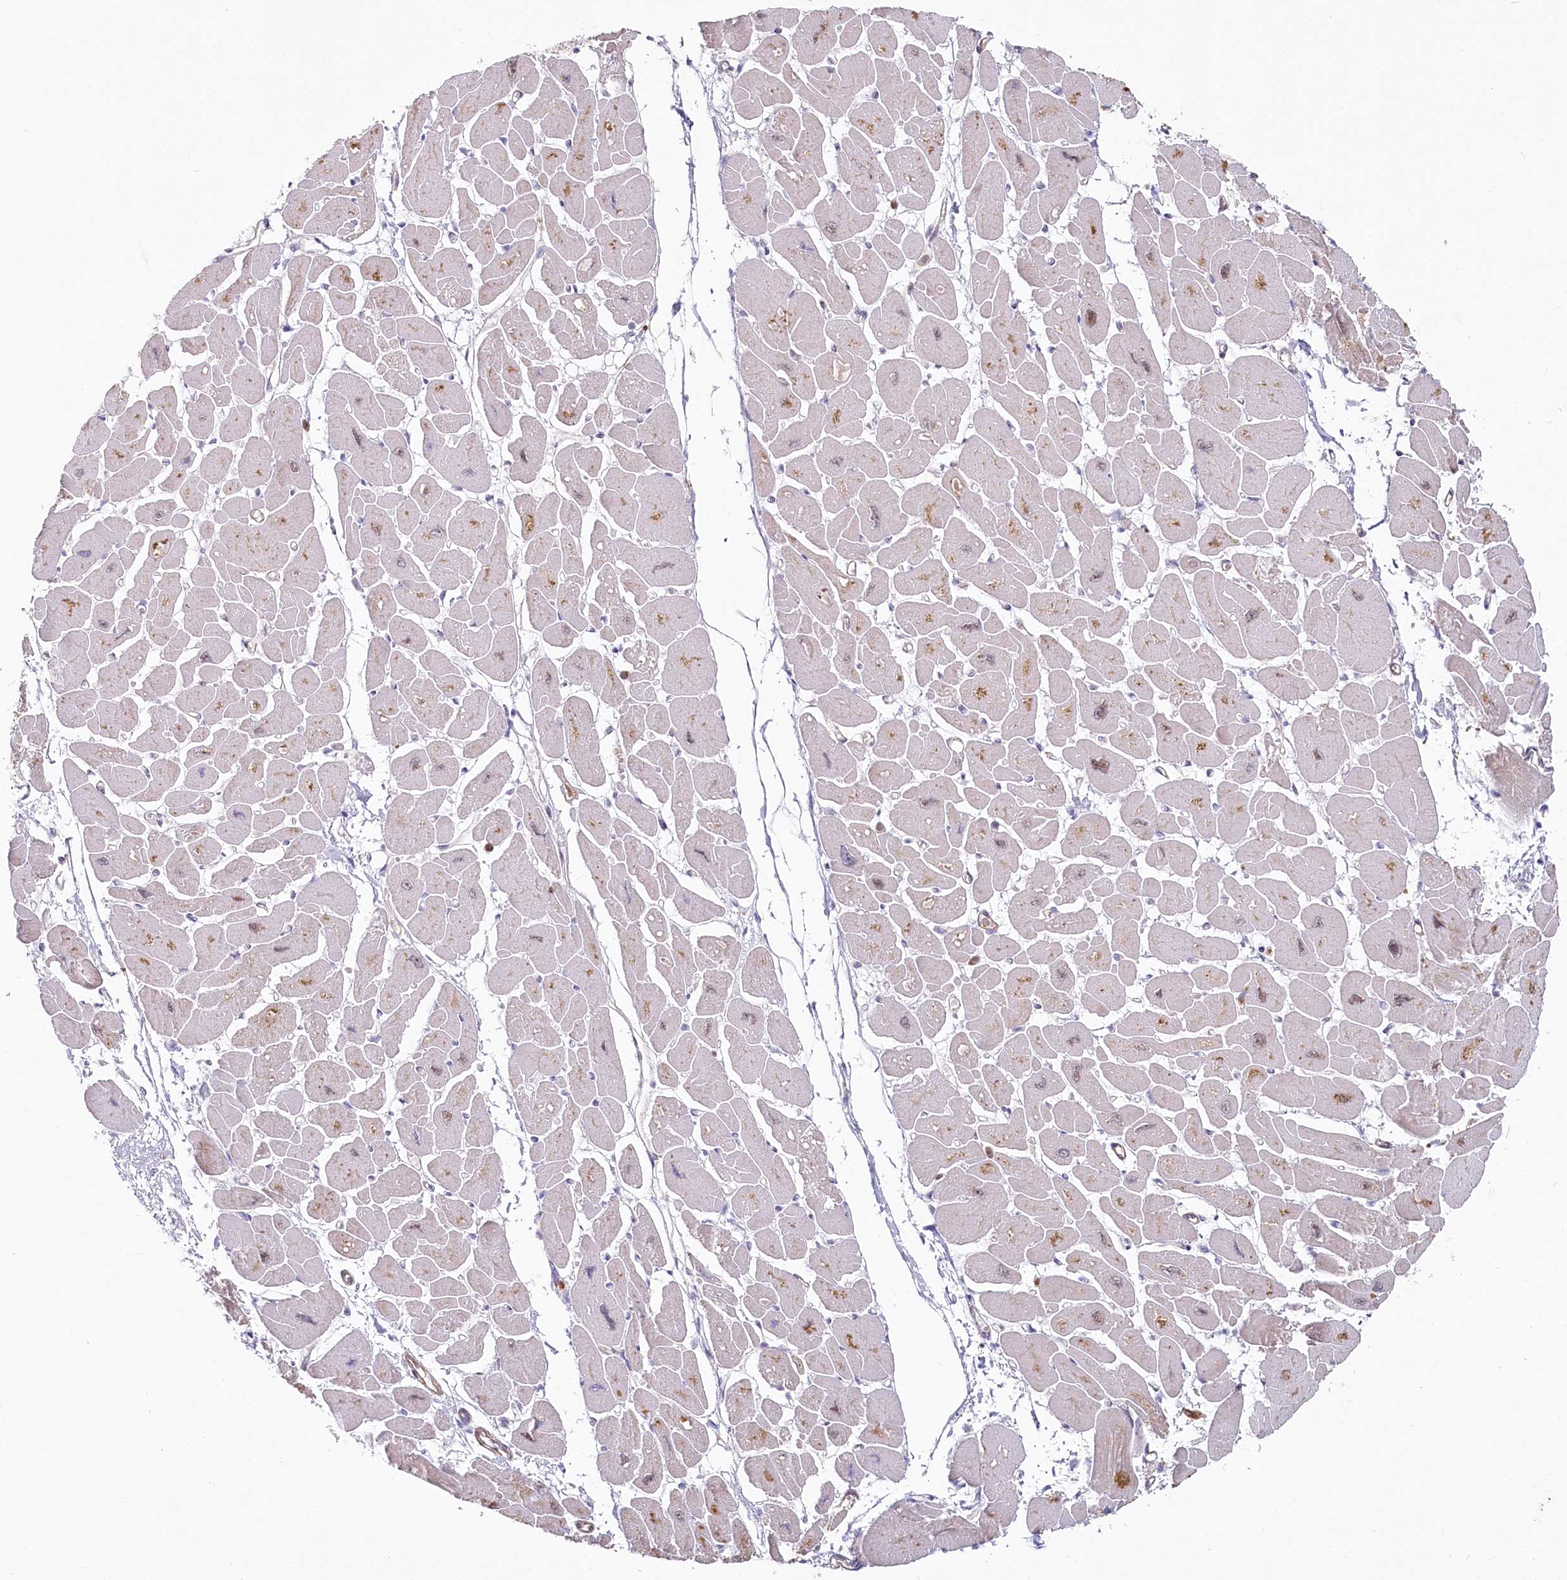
{"staining": {"intensity": "moderate", "quantity": "25%-75%", "location": "cytoplasmic/membranous"}, "tissue": "heart muscle", "cell_type": "Cardiomyocytes", "image_type": "normal", "snomed": [{"axis": "morphology", "description": "Normal tissue, NOS"}, {"axis": "topography", "description": "Heart"}], "caption": "Brown immunohistochemical staining in benign heart muscle displays moderate cytoplasmic/membranous expression in approximately 25%-75% of cardiomyocytes. (DAB IHC, brown staining for protein, blue staining for nuclei).", "gene": "ABHD8", "patient": {"sex": "female", "age": 54}}